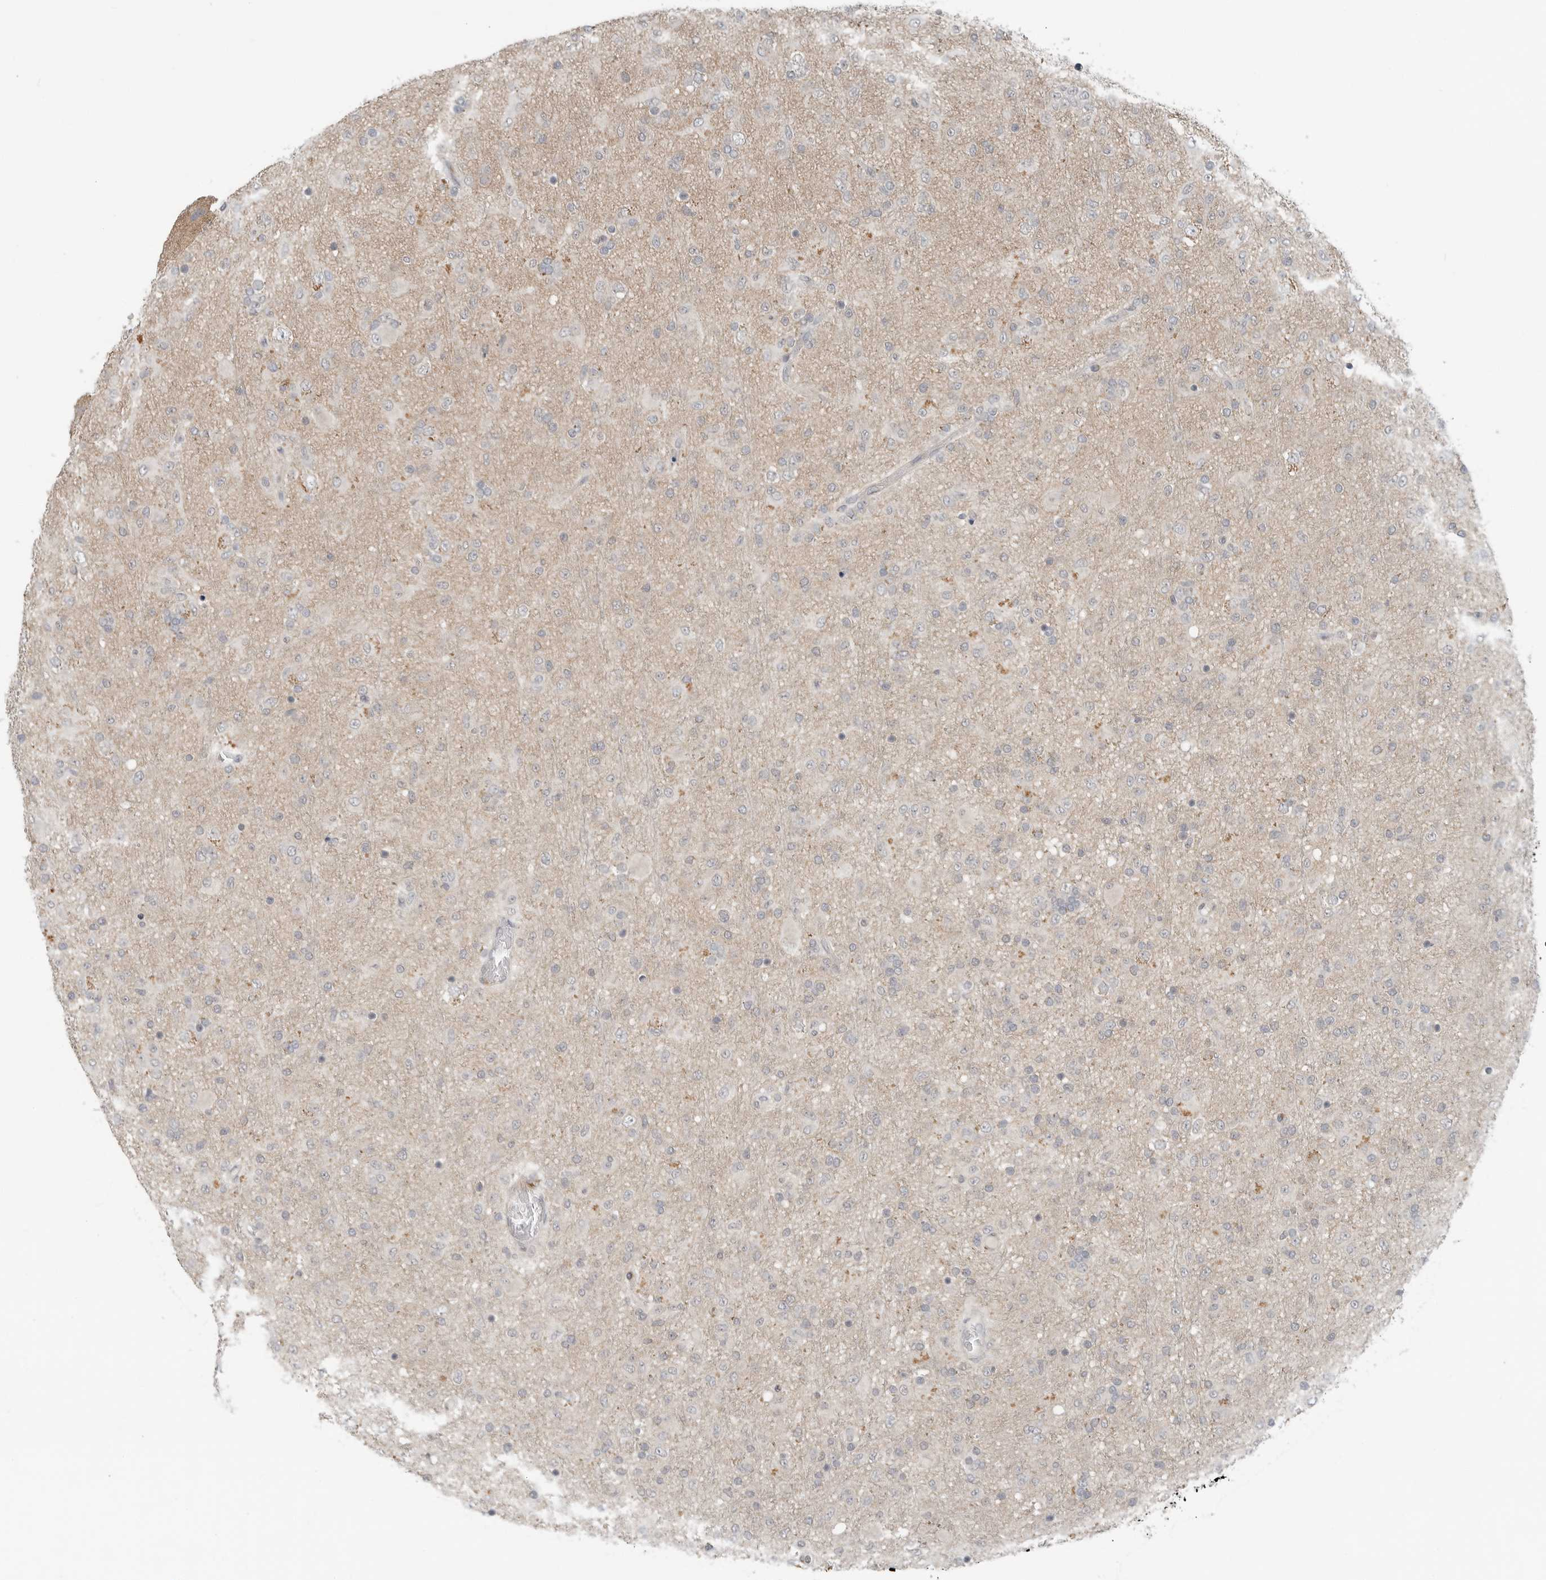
{"staining": {"intensity": "negative", "quantity": "none", "location": "none"}, "tissue": "glioma", "cell_type": "Tumor cells", "image_type": "cancer", "snomed": [{"axis": "morphology", "description": "Glioma, malignant, Low grade"}, {"axis": "topography", "description": "Brain"}], "caption": "Glioma stained for a protein using IHC reveals no expression tumor cells.", "gene": "FCRLB", "patient": {"sex": "male", "age": 65}}